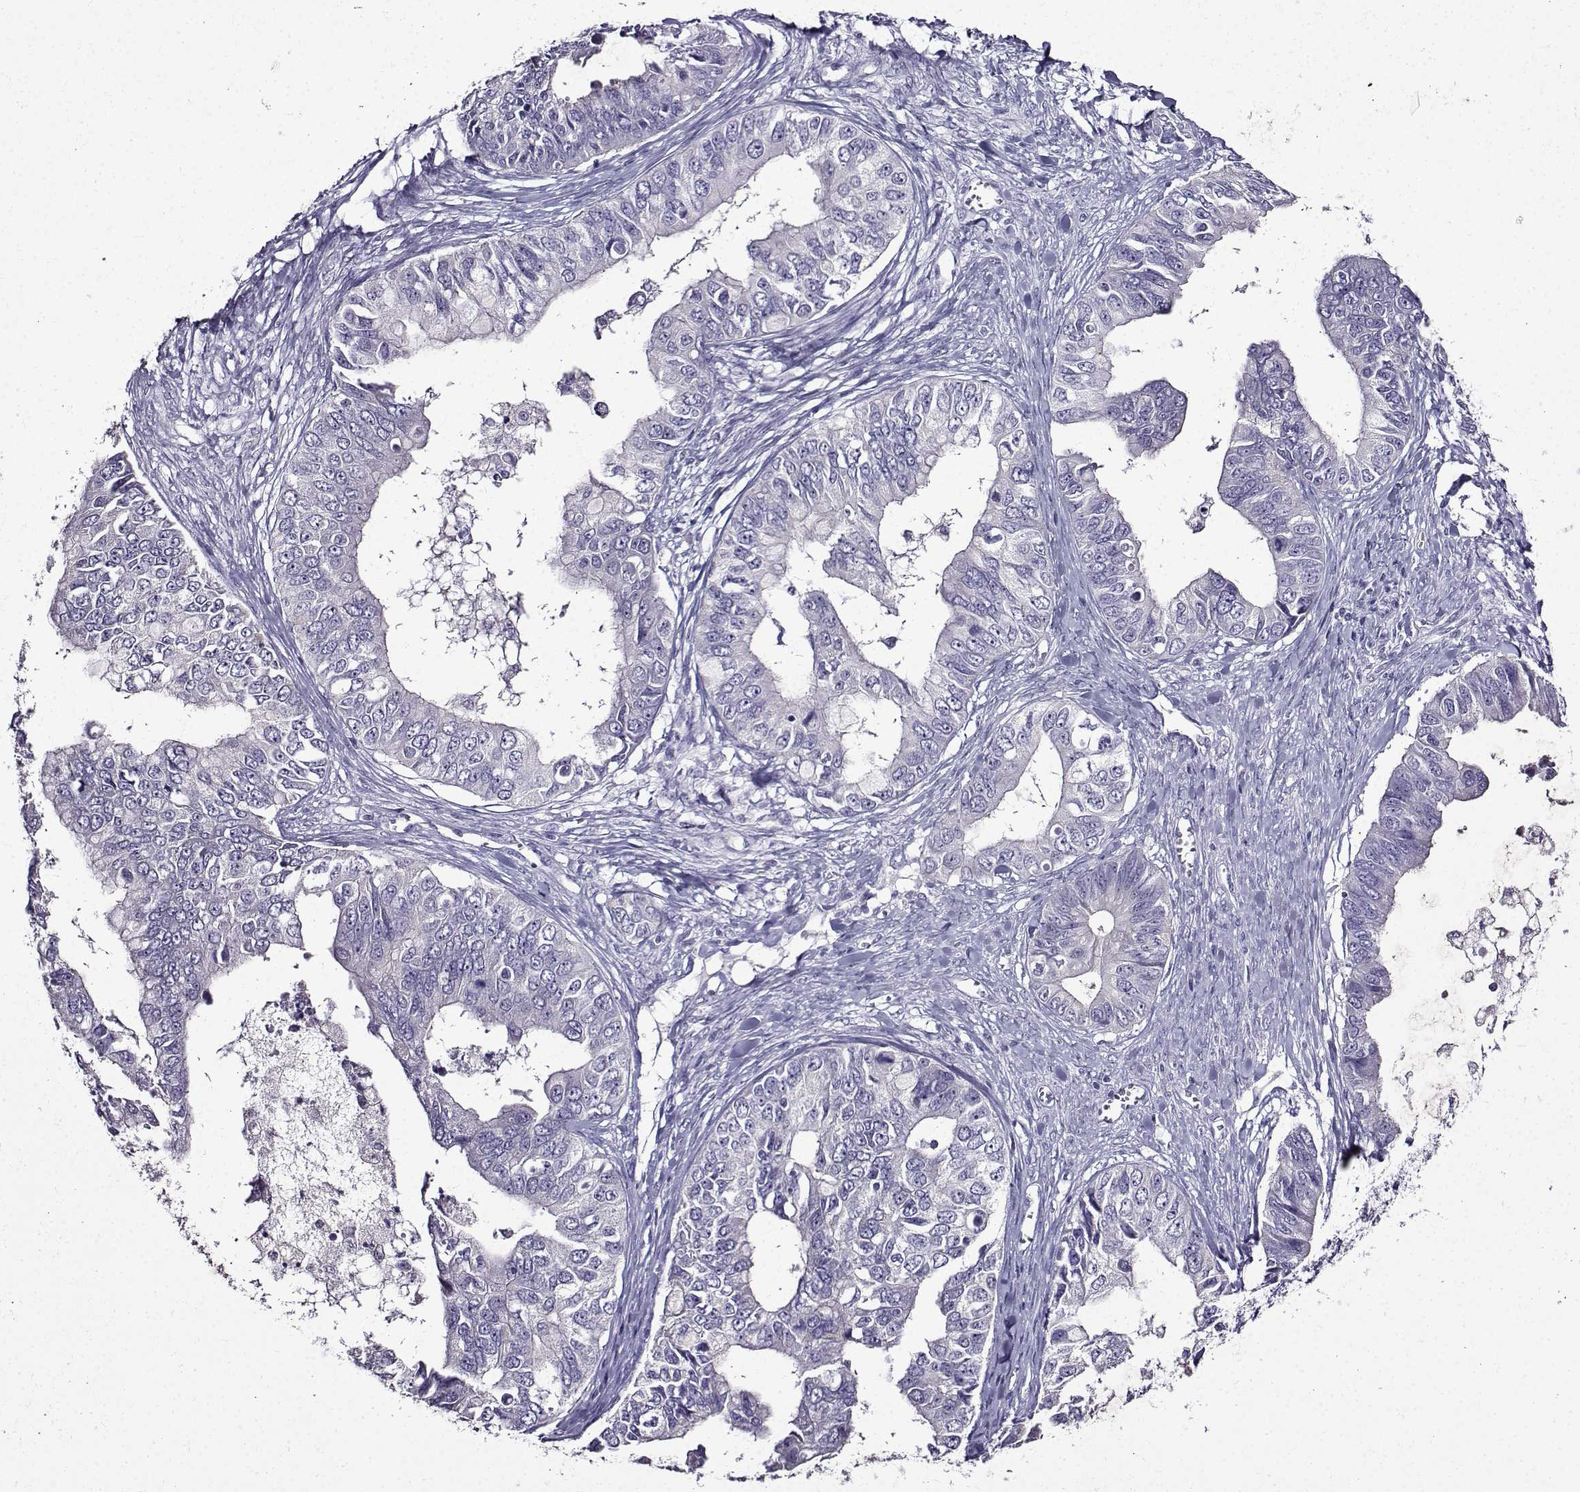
{"staining": {"intensity": "negative", "quantity": "none", "location": "none"}, "tissue": "ovarian cancer", "cell_type": "Tumor cells", "image_type": "cancer", "snomed": [{"axis": "morphology", "description": "Cystadenocarcinoma, mucinous, NOS"}, {"axis": "topography", "description": "Ovary"}], "caption": "IHC photomicrograph of neoplastic tissue: ovarian cancer stained with DAB (3,3'-diaminobenzidine) reveals no significant protein expression in tumor cells. (Stains: DAB (3,3'-diaminobenzidine) IHC with hematoxylin counter stain, Microscopy: brightfield microscopy at high magnification).", "gene": "TMEM266", "patient": {"sex": "female", "age": 76}}